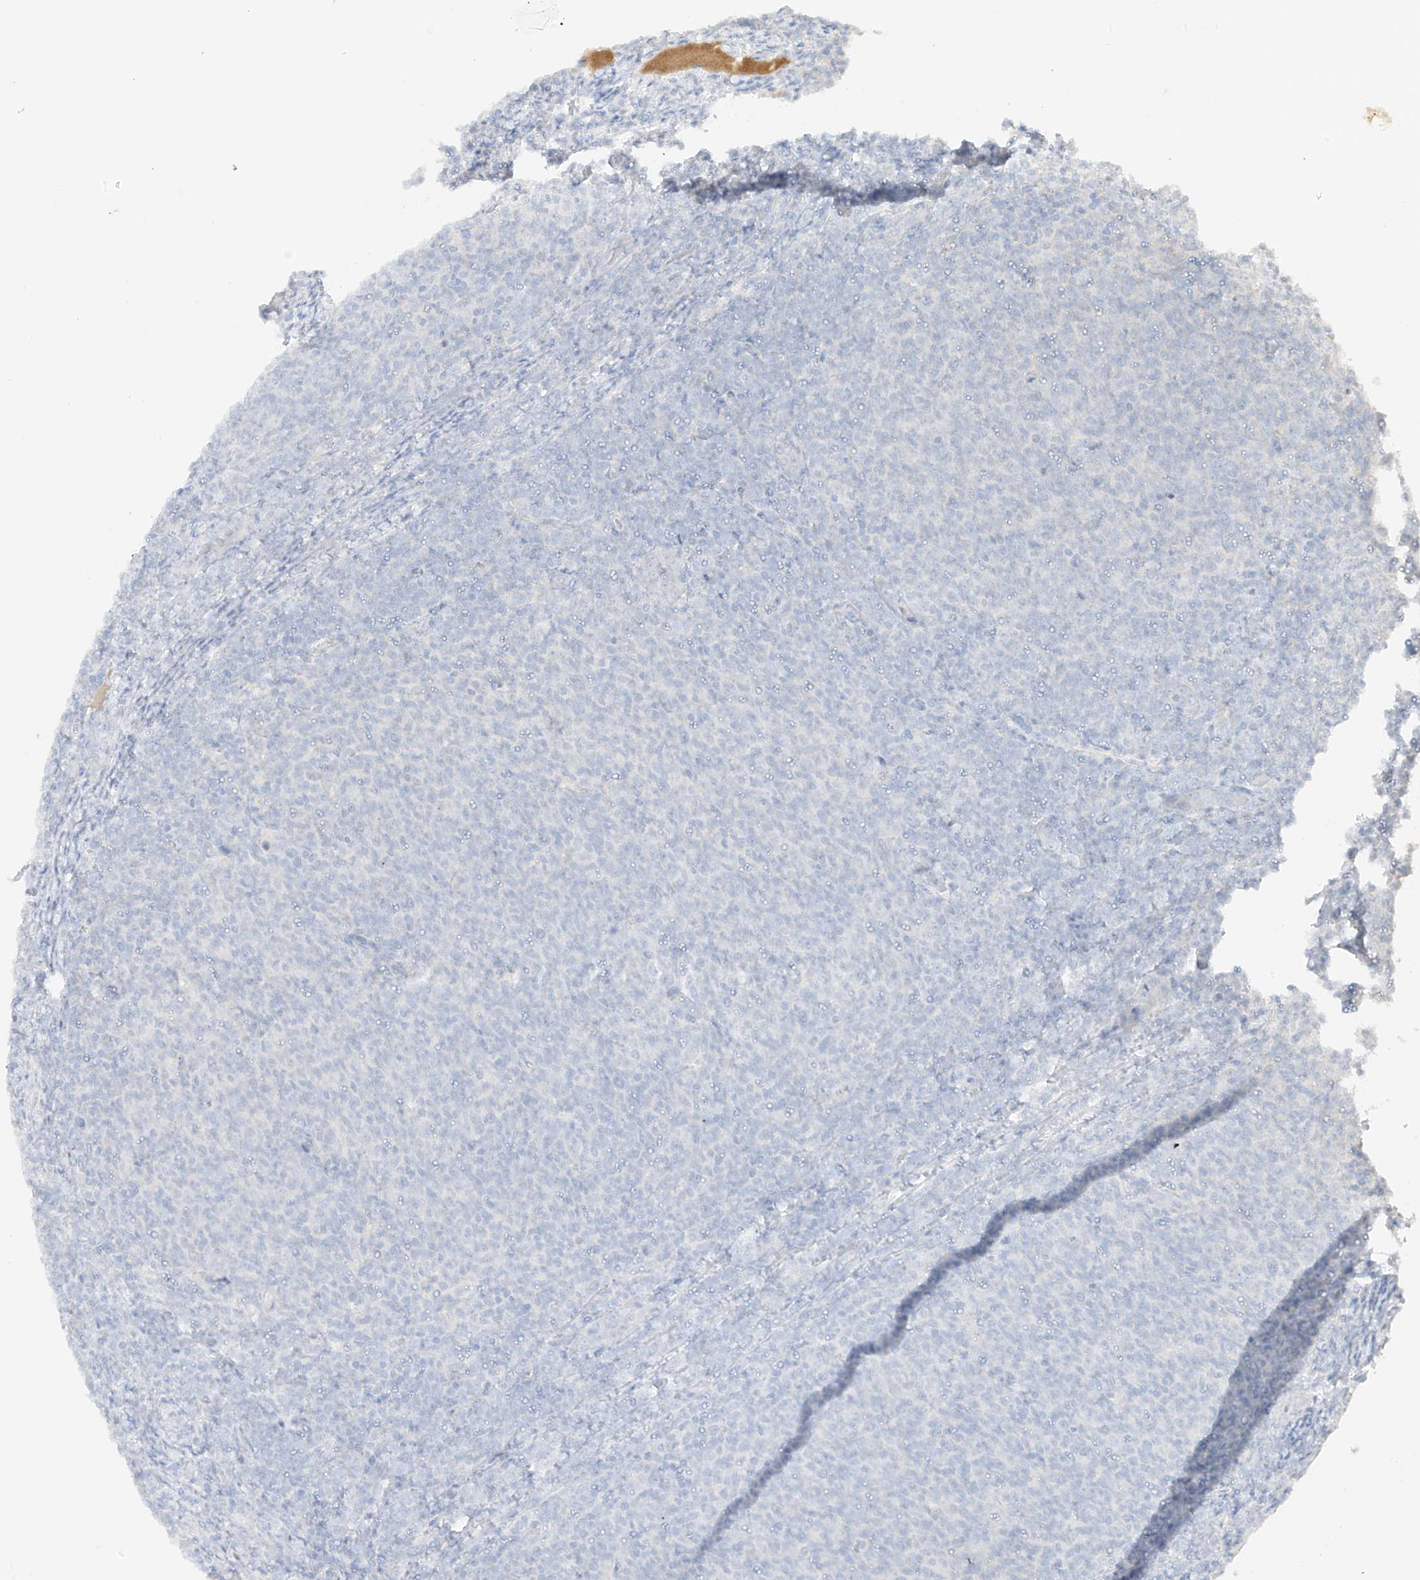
{"staining": {"intensity": "negative", "quantity": "none", "location": "none"}, "tissue": "lymphoma", "cell_type": "Tumor cells", "image_type": "cancer", "snomed": [{"axis": "morphology", "description": "Malignant lymphoma, non-Hodgkin's type, Low grade"}, {"axis": "topography", "description": "Lymph node"}], "caption": "The histopathology image exhibits no significant staining in tumor cells of low-grade malignant lymphoma, non-Hodgkin's type.", "gene": "ZBTB41", "patient": {"sex": "male", "age": 66}}